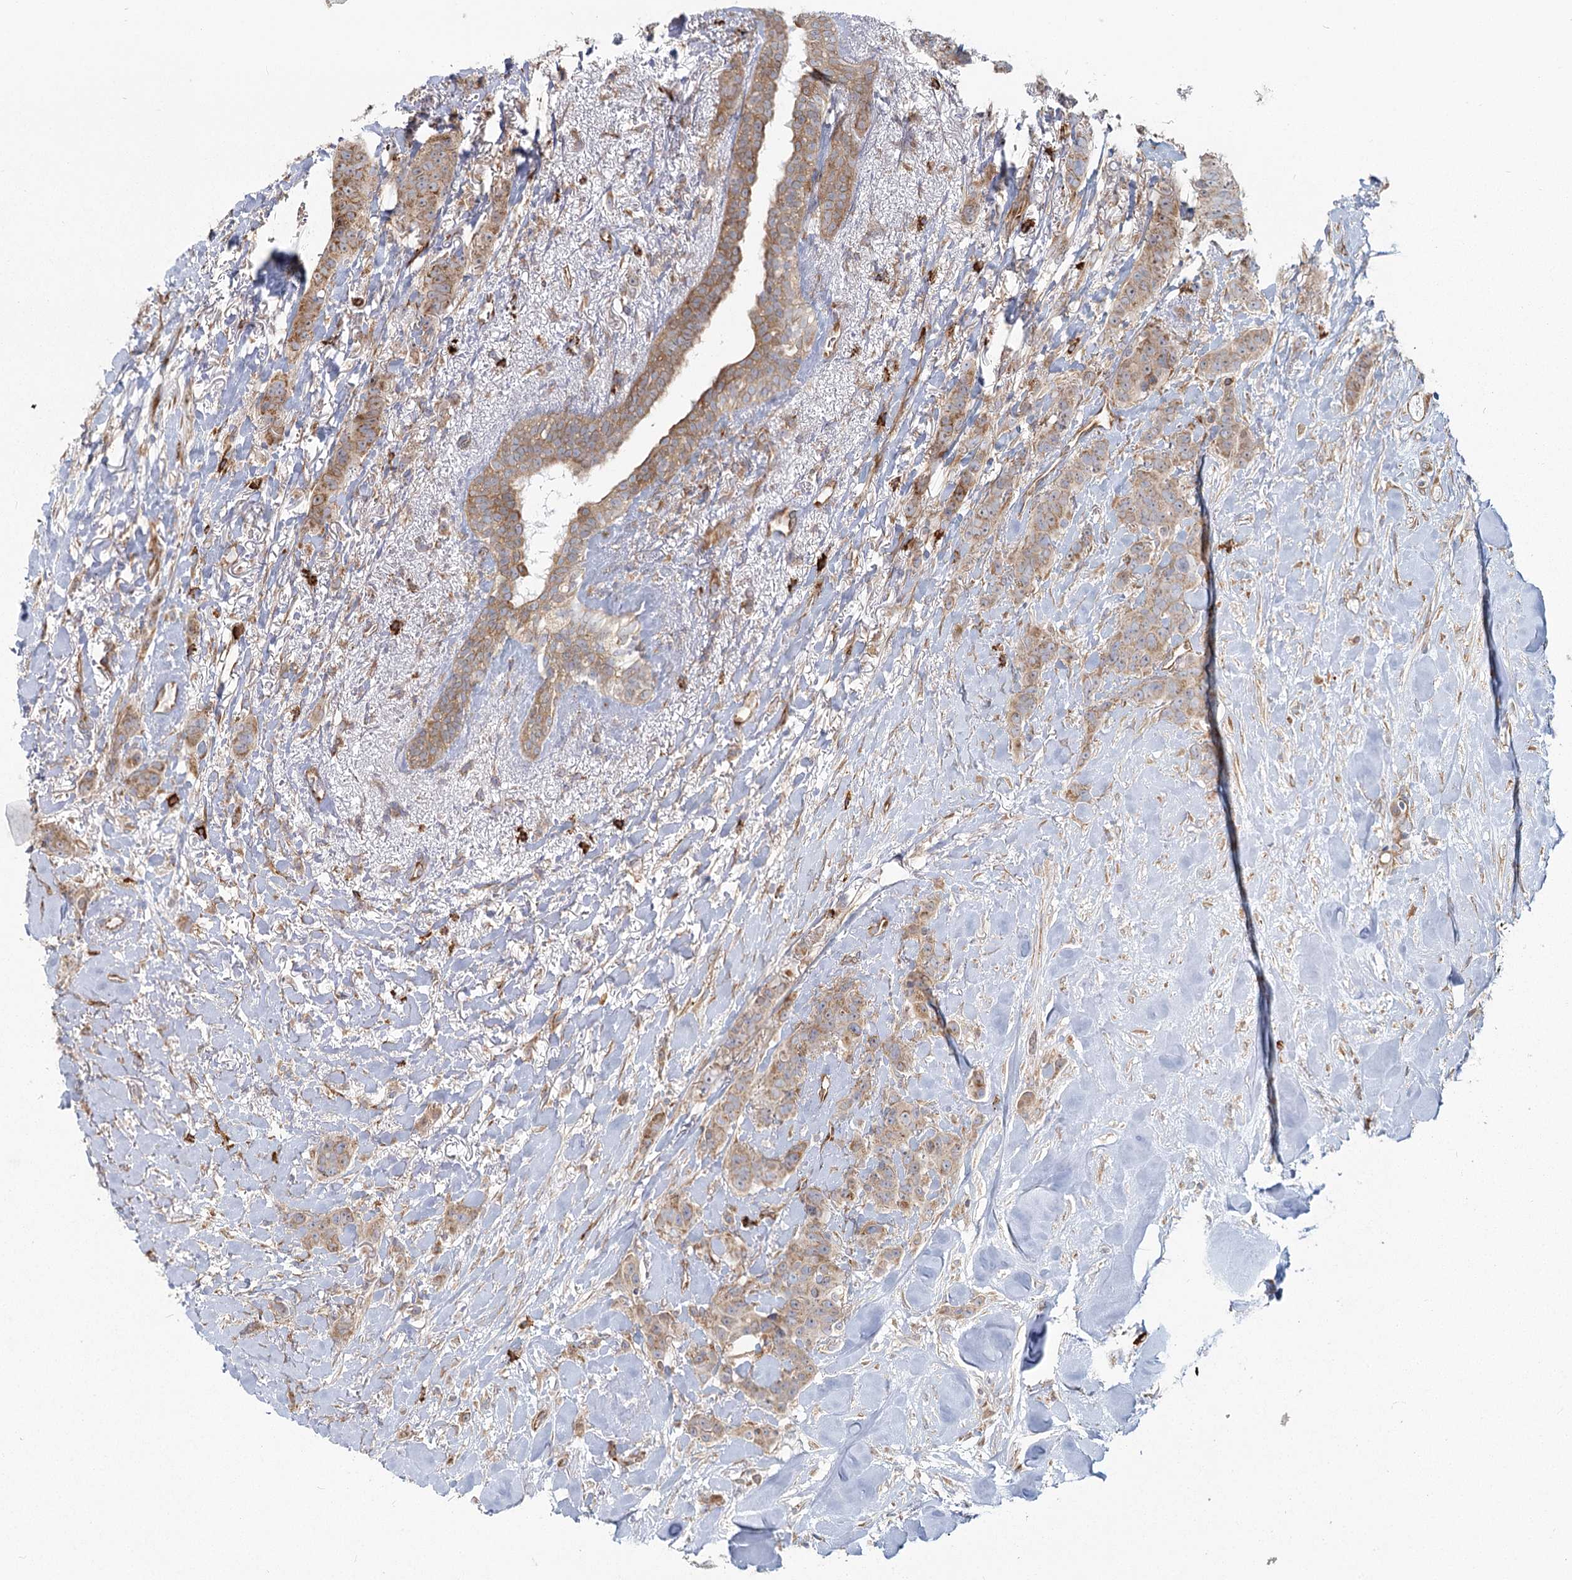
{"staining": {"intensity": "moderate", "quantity": ">75%", "location": "cytoplasmic/membranous"}, "tissue": "breast cancer", "cell_type": "Tumor cells", "image_type": "cancer", "snomed": [{"axis": "morphology", "description": "Duct carcinoma"}, {"axis": "topography", "description": "Breast"}], "caption": "The photomicrograph shows staining of breast cancer, revealing moderate cytoplasmic/membranous protein staining (brown color) within tumor cells. The protein of interest is shown in brown color, while the nuclei are stained blue.", "gene": "HARS2", "patient": {"sex": "female", "age": 40}}